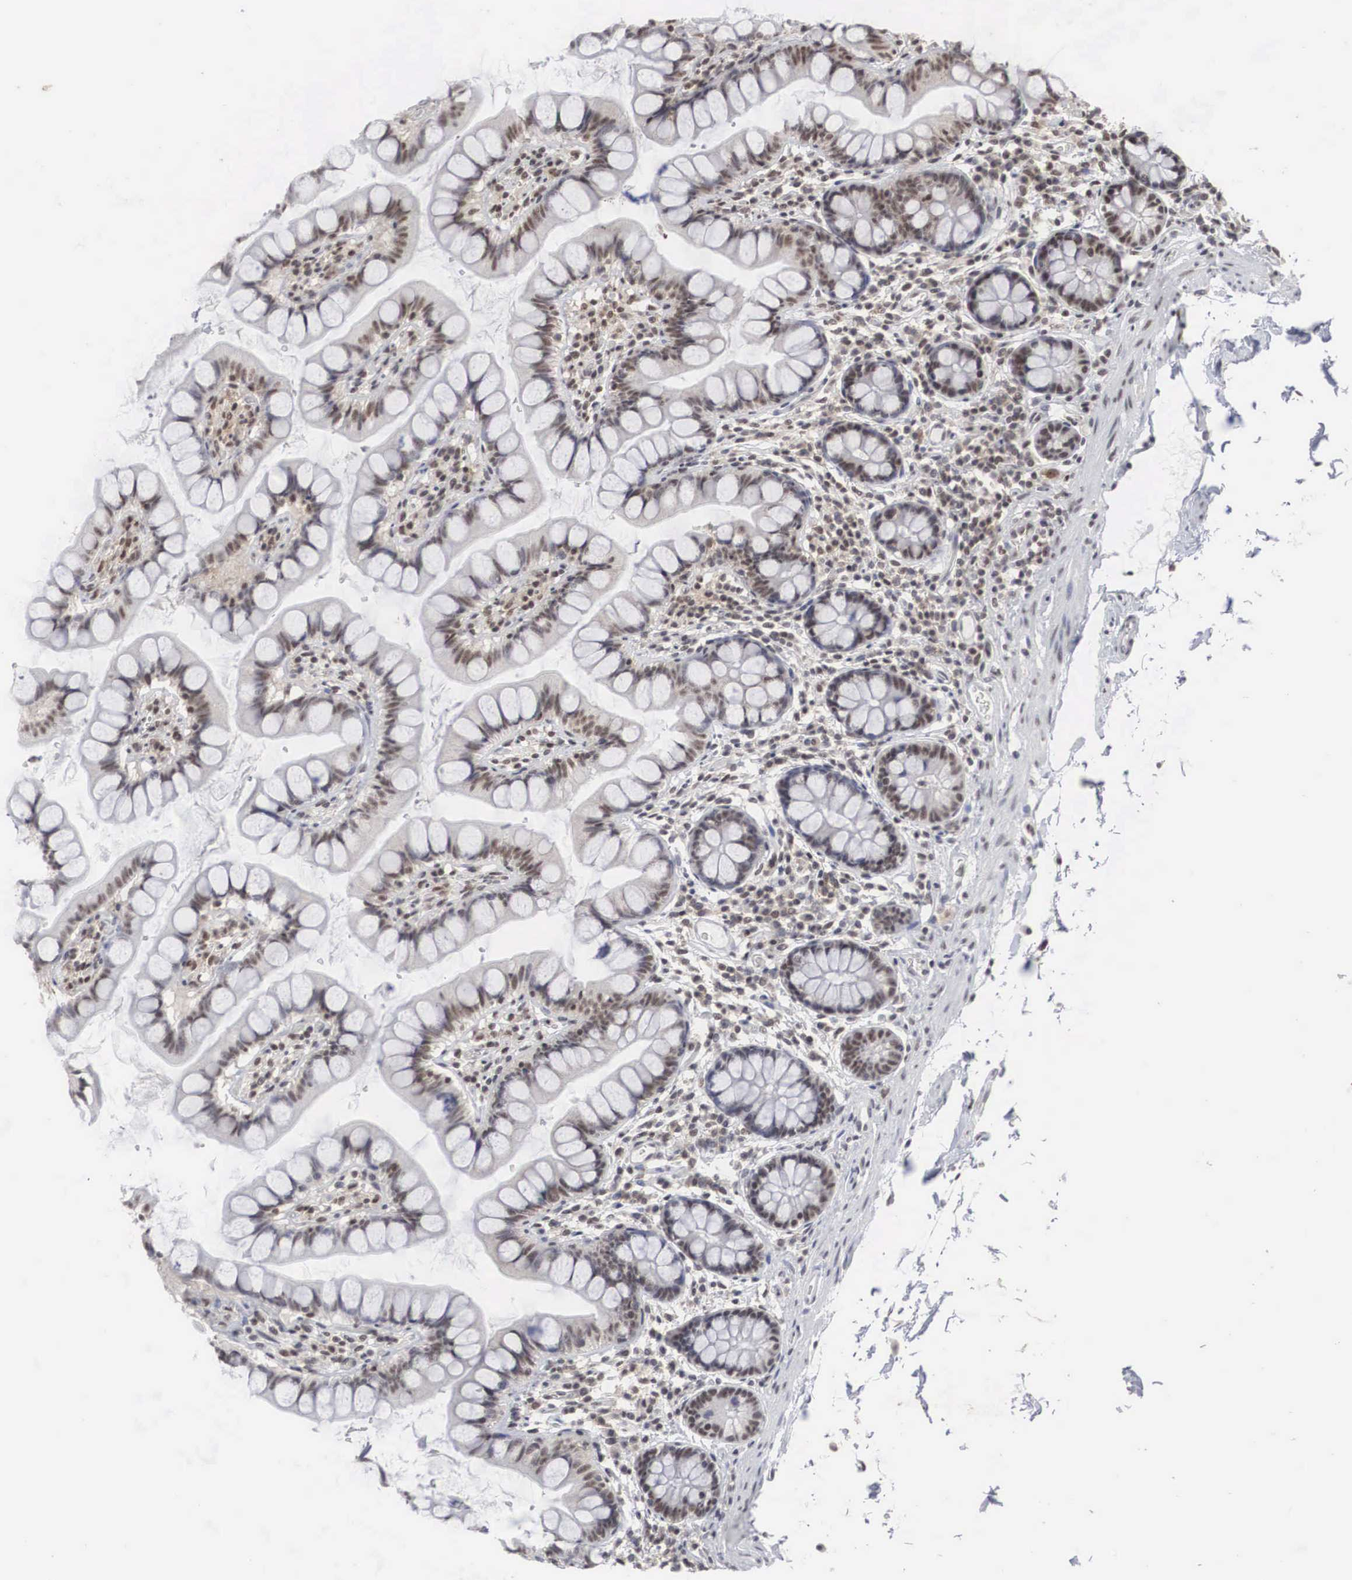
{"staining": {"intensity": "weak", "quantity": ">75%", "location": "nuclear"}, "tissue": "colon", "cell_type": "Endothelial cells", "image_type": "normal", "snomed": [{"axis": "morphology", "description": "Normal tissue, NOS"}, {"axis": "topography", "description": "Colon"}], "caption": "Immunohistochemical staining of normal colon exhibits >75% levels of weak nuclear protein staining in approximately >75% of endothelial cells.", "gene": "AUTS2", "patient": {"sex": "male", "age": 54}}